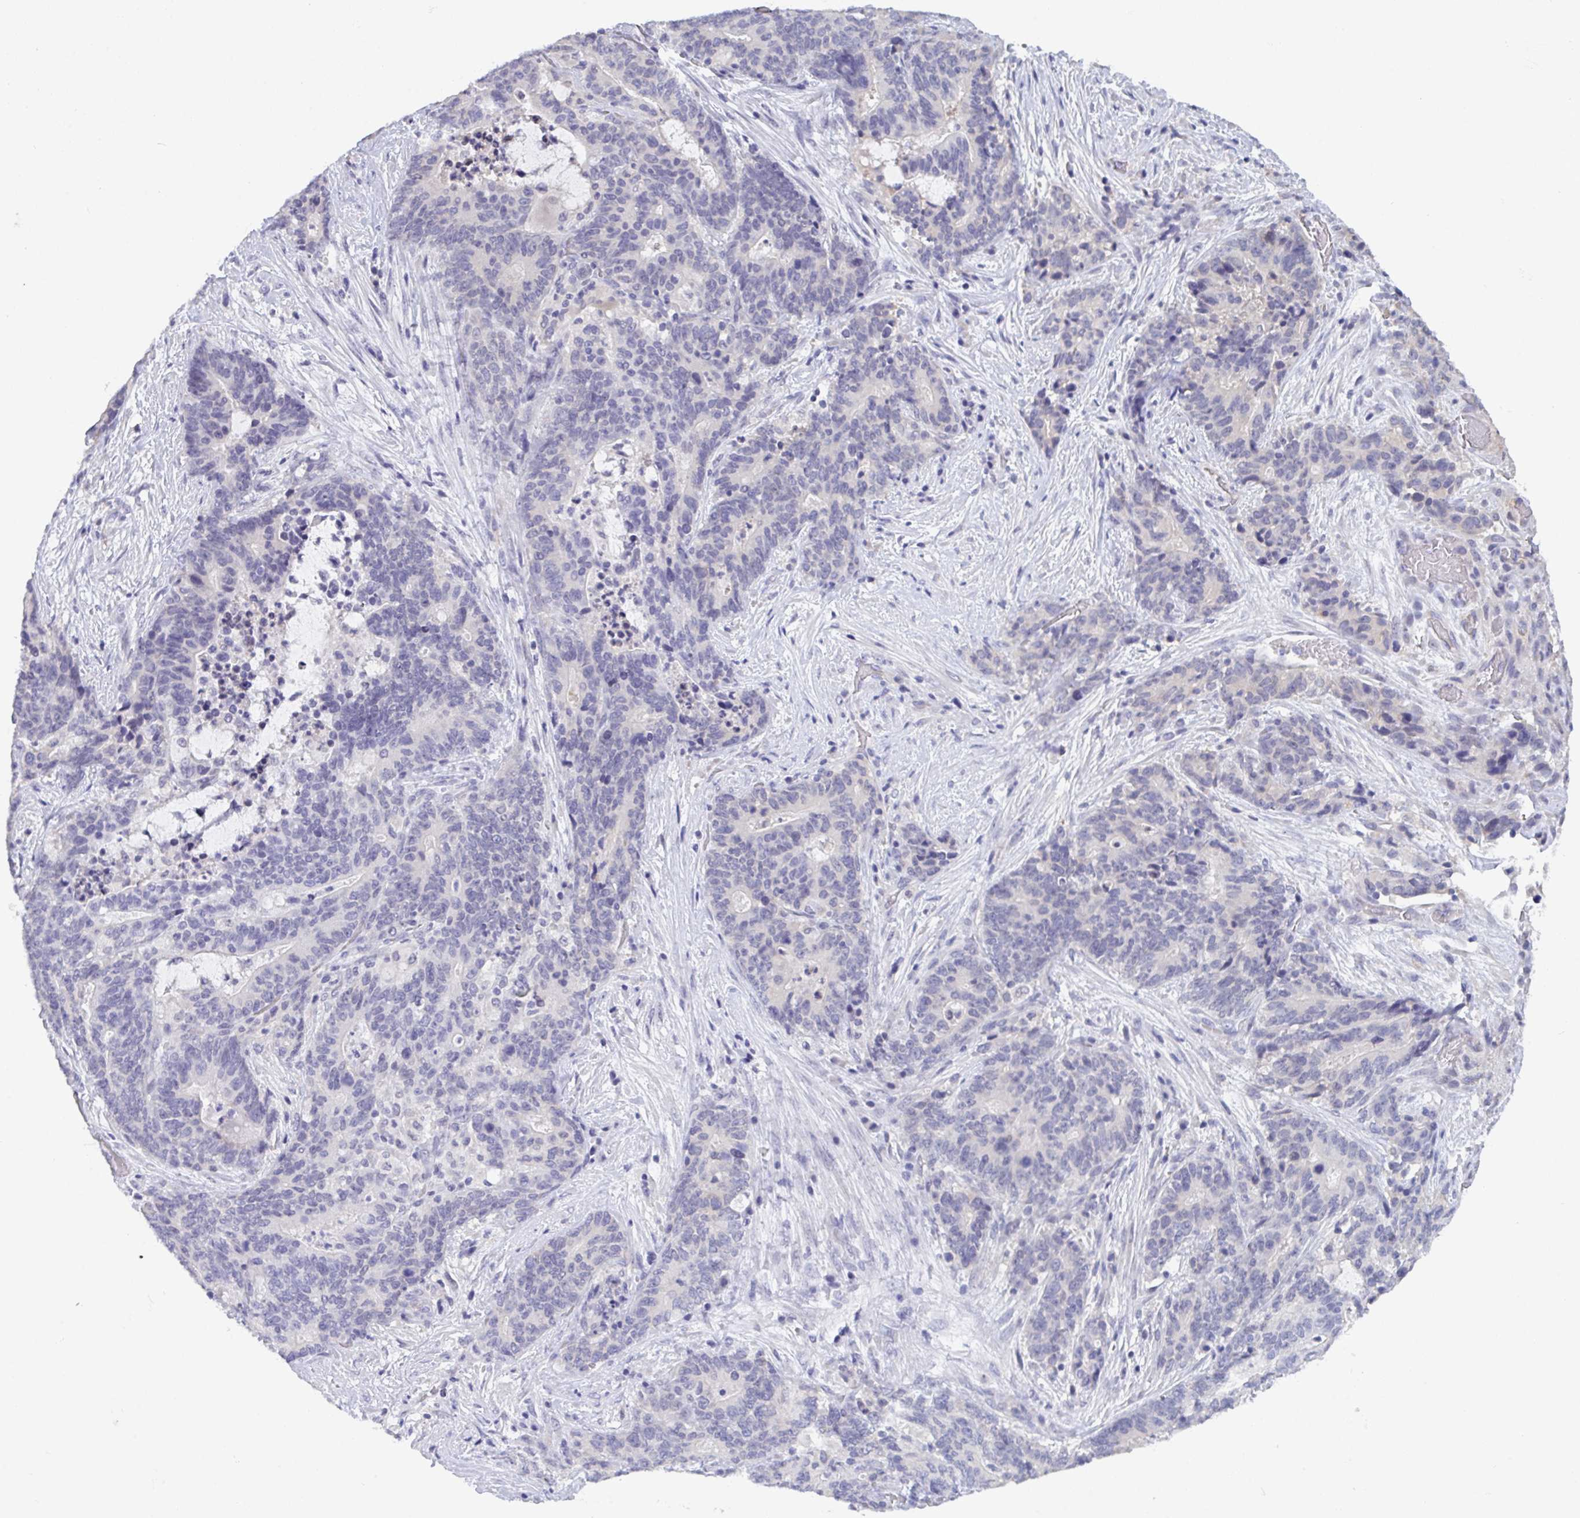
{"staining": {"intensity": "negative", "quantity": "none", "location": "none"}, "tissue": "stomach cancer", "cell_type": "Tumor cells", "image_type": "cancer", "snomed": [{"axis": "morphology", "description": "Normal tissue, NOS"}, {"axis": "morphology", "description": "Adenocarcinoma, NOS"}, {"axis": "topography", "description": "Stomach"}], "caption": "A photomicrograph of human stomach cancer is negative for staining in tumor cells.", "gene": "SERPINB13", "patient": {"sex": "female", "age": 64}}